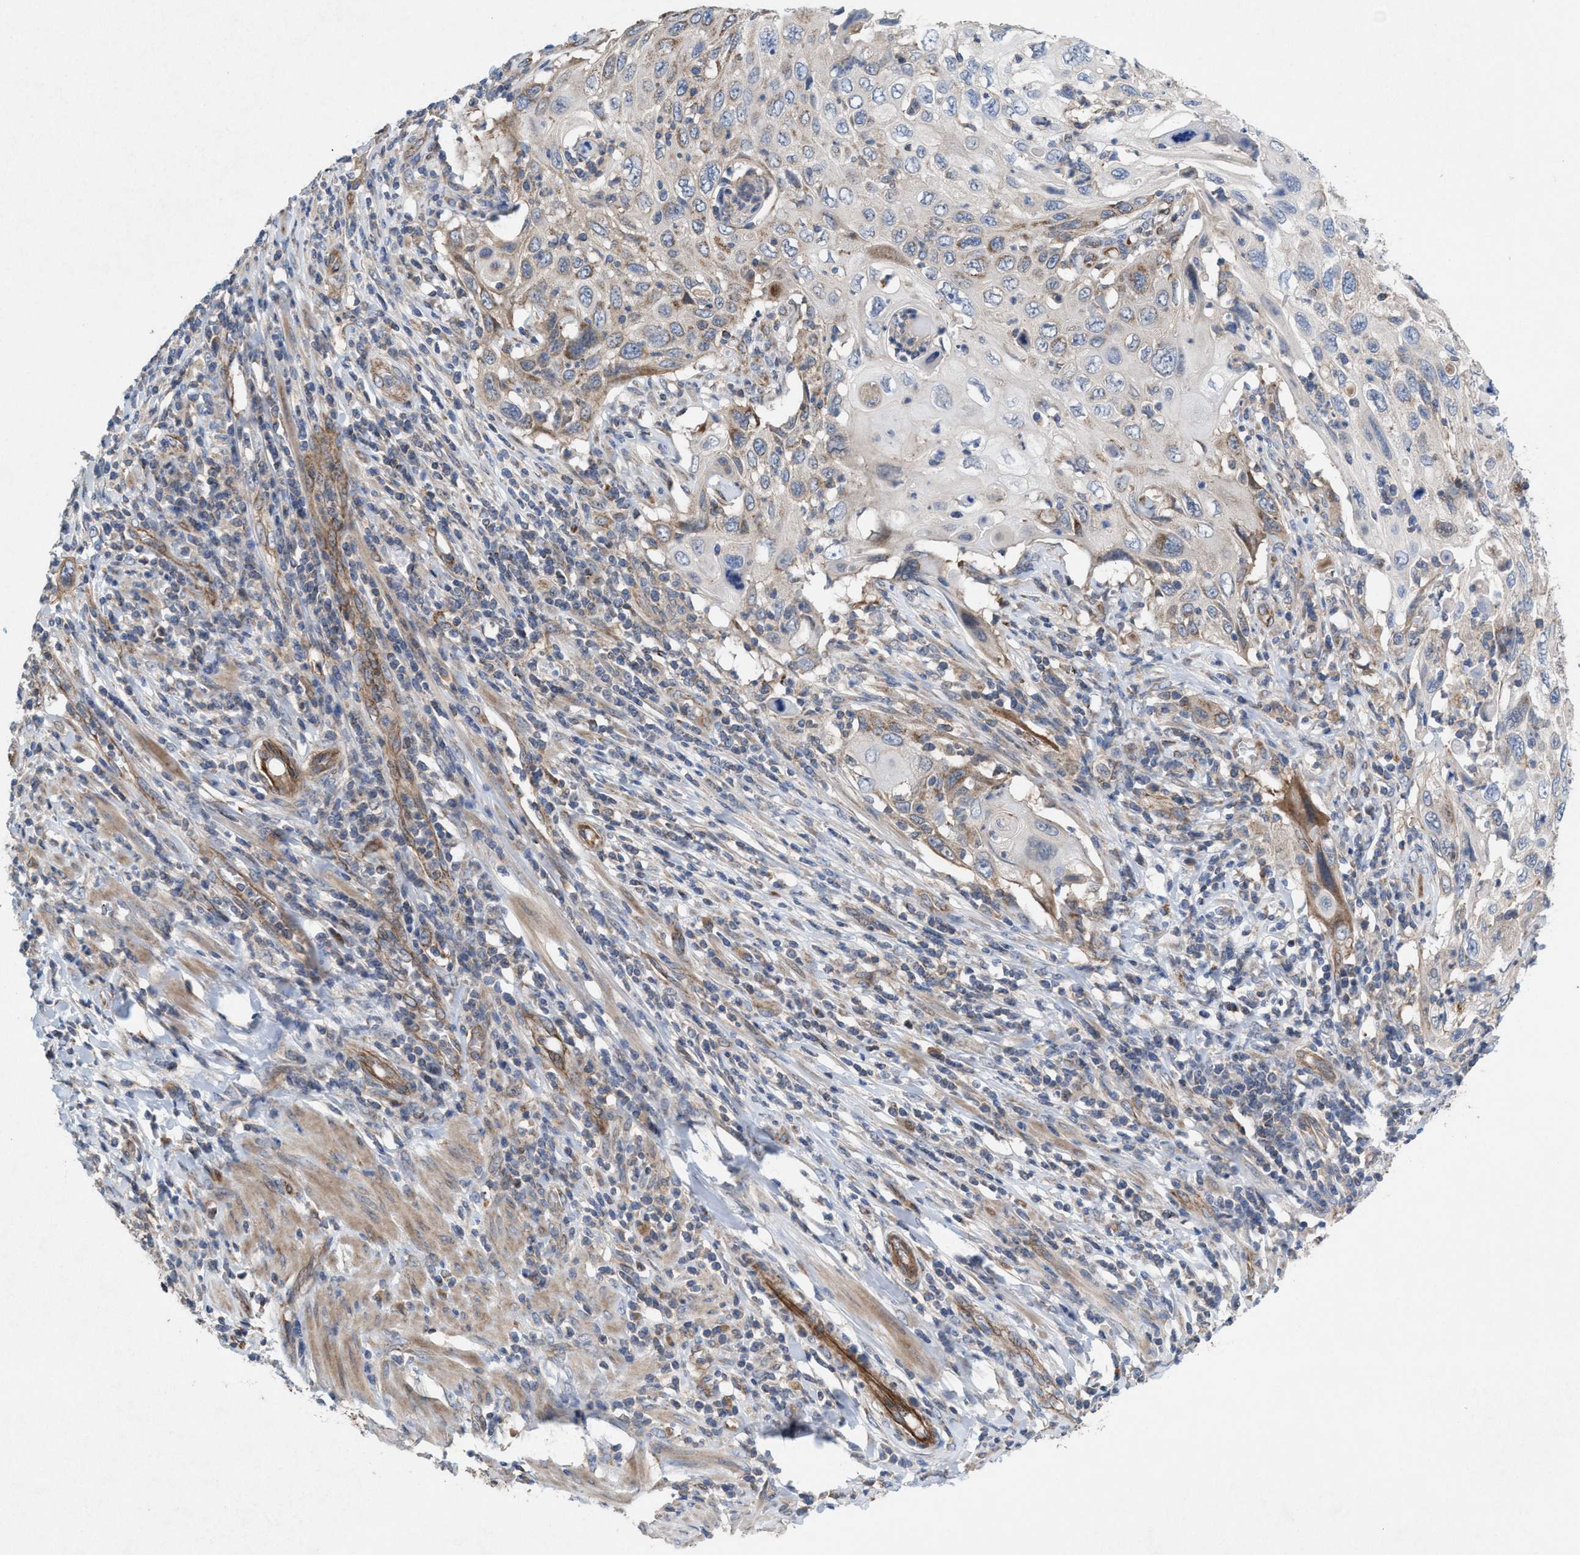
{"staining": {"intensity": "weak", "quantity": "25%-75%", "location": "cytoplasmic/membranous"}, "tissue": "cervical cancer", "cell_type": "Tumor cells", "image_type": "cancer", "snomed": [{"axis": "morphology", "description": "Squamous cell carcinoma, NOS"}, {"axis": "topography", "description": "Cervix"}], "caption": "This is an image of immunohistochemistry (IHC) staining of squamous cell carcinoma (cervical), which shows weak staining in the cytoplasmic/membranous of tumor cells.", "gene": "MRM1", "patient": {"sex": "female", "age": 70}}